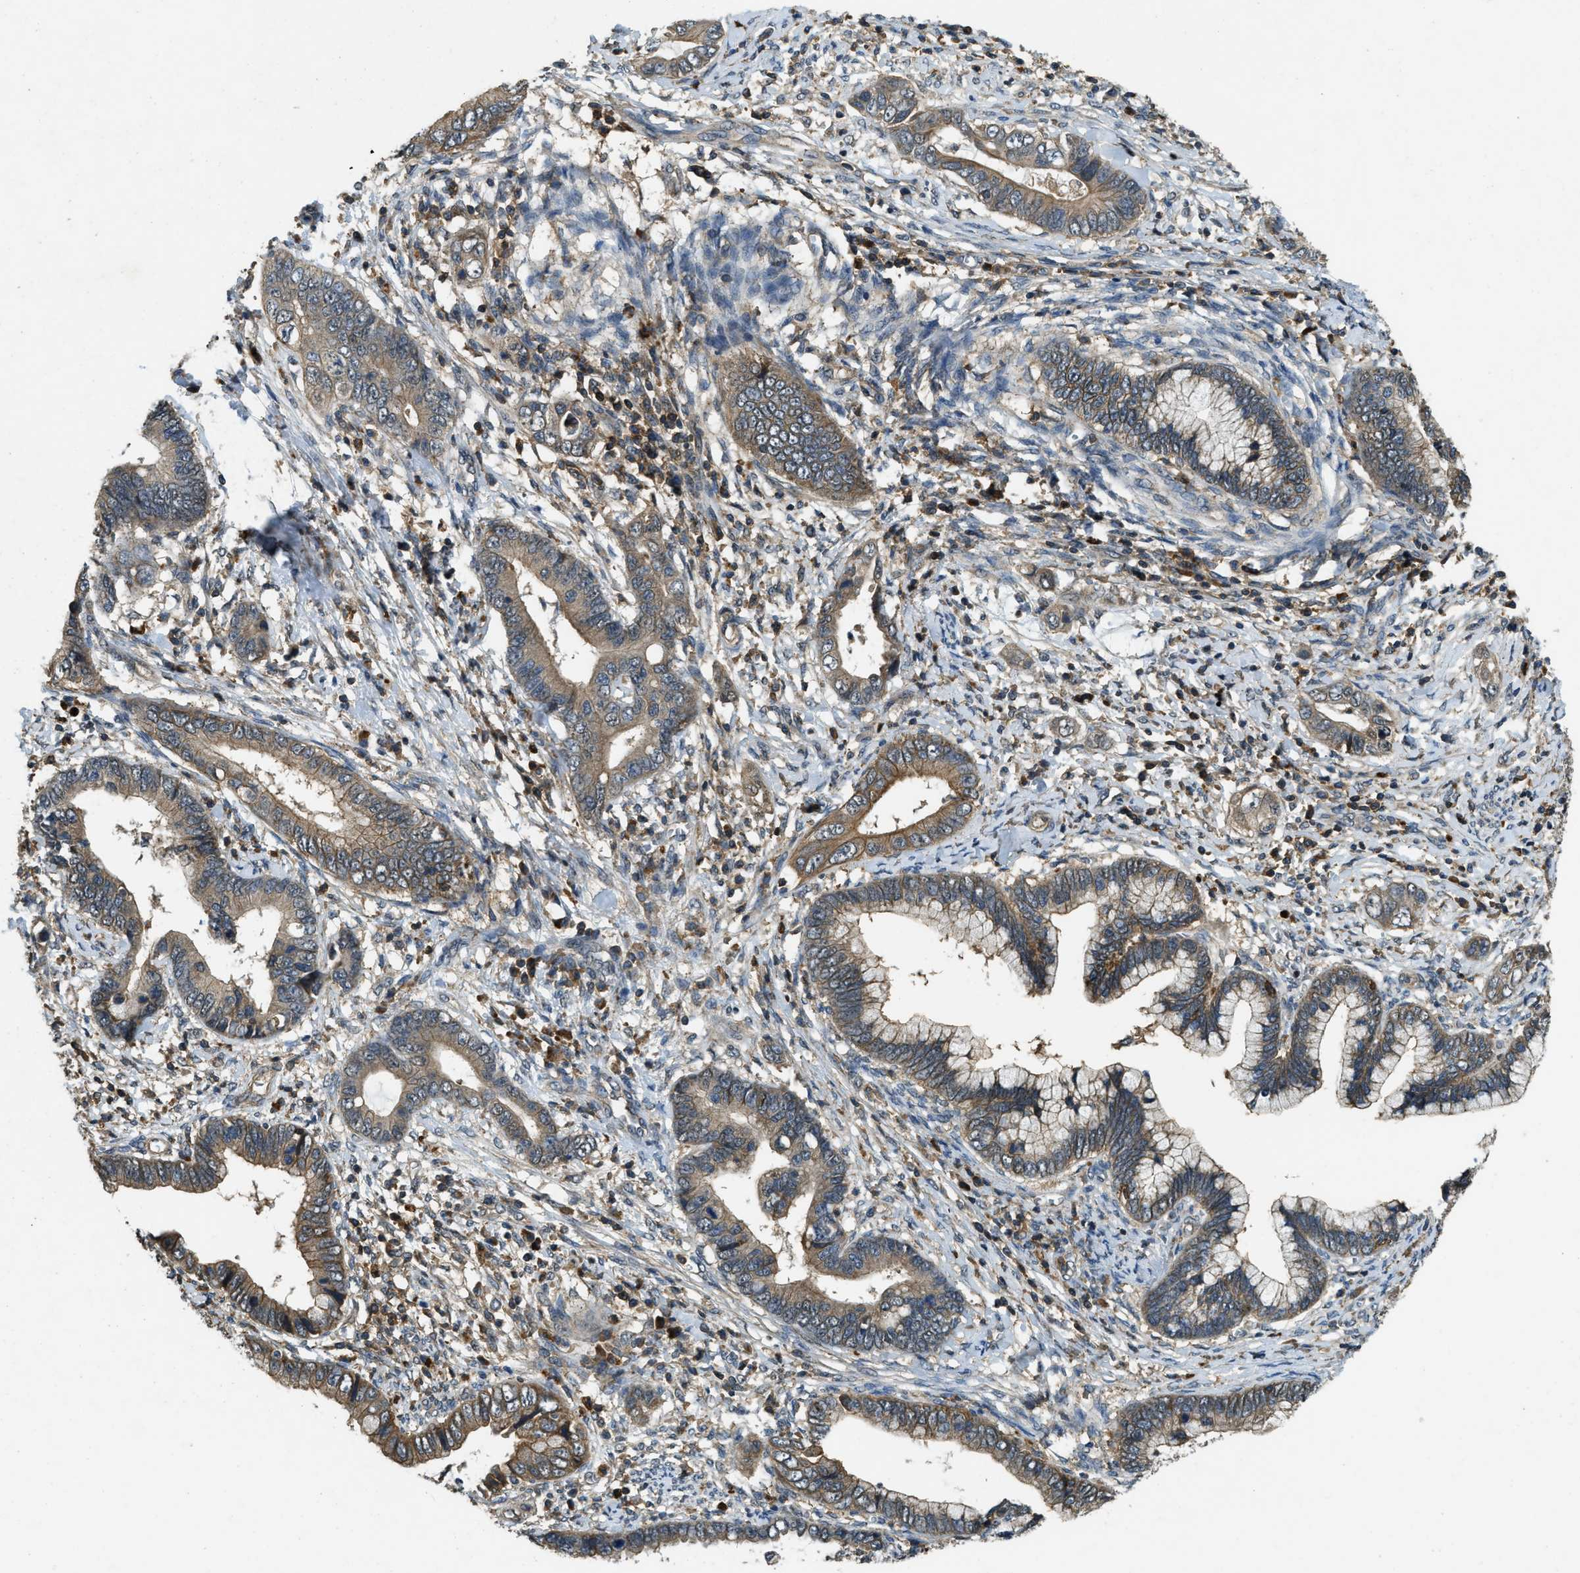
{"staining": {"intensity": "weak", "quantity": "<25%", "location": "cytoplasmic/membranous"}, "tissue": "cervical cancer", "cell_type": "Tumor cells", "image_type": "cancer", "snomed": [{"axis": "morphology", "description": "Adenocarcinoma, NOS"}, {"axis": "topography", "description": "Cervix"}], "caption": "Cervical cancer (adenocarcinoma) was stained to show a protein in brown. There is no significant expression in tumor cells.", "gene": "ATP8B1", "patient": {"sex": "female", "age": 44}}